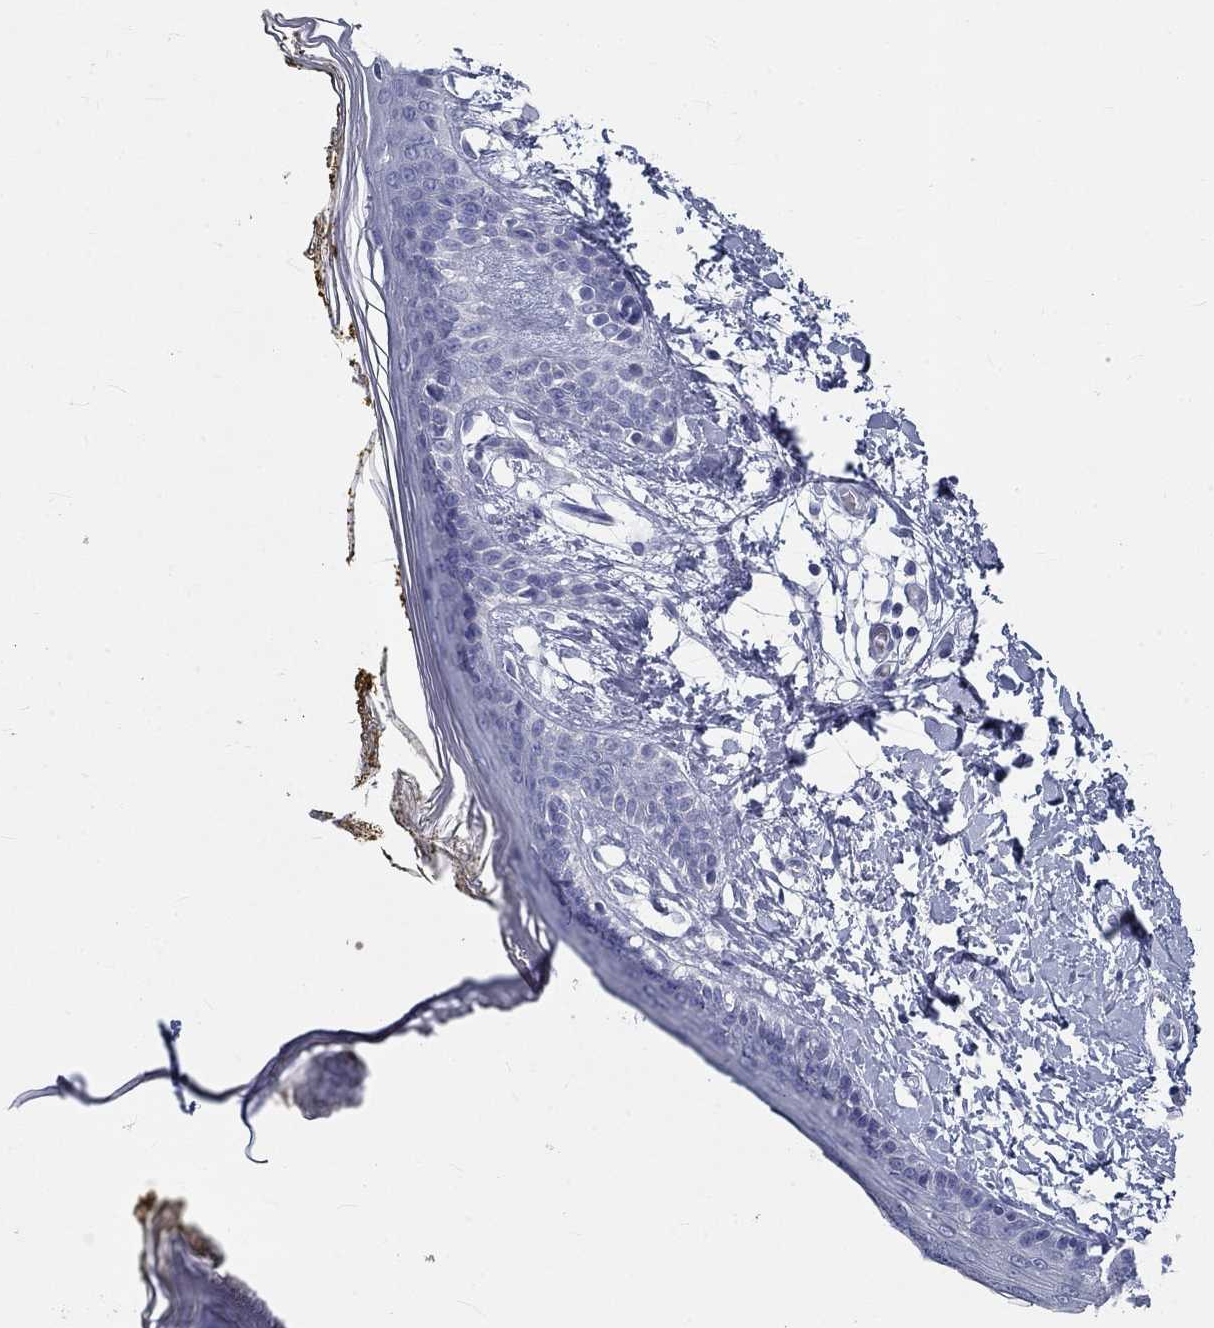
{"staining": {"intensity": "negative", "quantity": "none", "location": "none"}, "tissue": "skin", "cell_type": "Fibroblasts", "image_type": "normal", "snomed": [{"axis": "morphology", "description": "Normal tissue, NOS"}, {"axis": "topography", "description": "Skin"}], "caption": "DAB (3,3'-diaminobenzidine) immunohistochemical staining of unremarkable skin displays no significant expression in fibroblasts. (DAB (3,3'-diaminobenzidine) immunohistochemistry visualized using brightfield microscopy, high magnification).", "gene": "GALNTL5", "patient": {"sex": "female", "age": 34}}